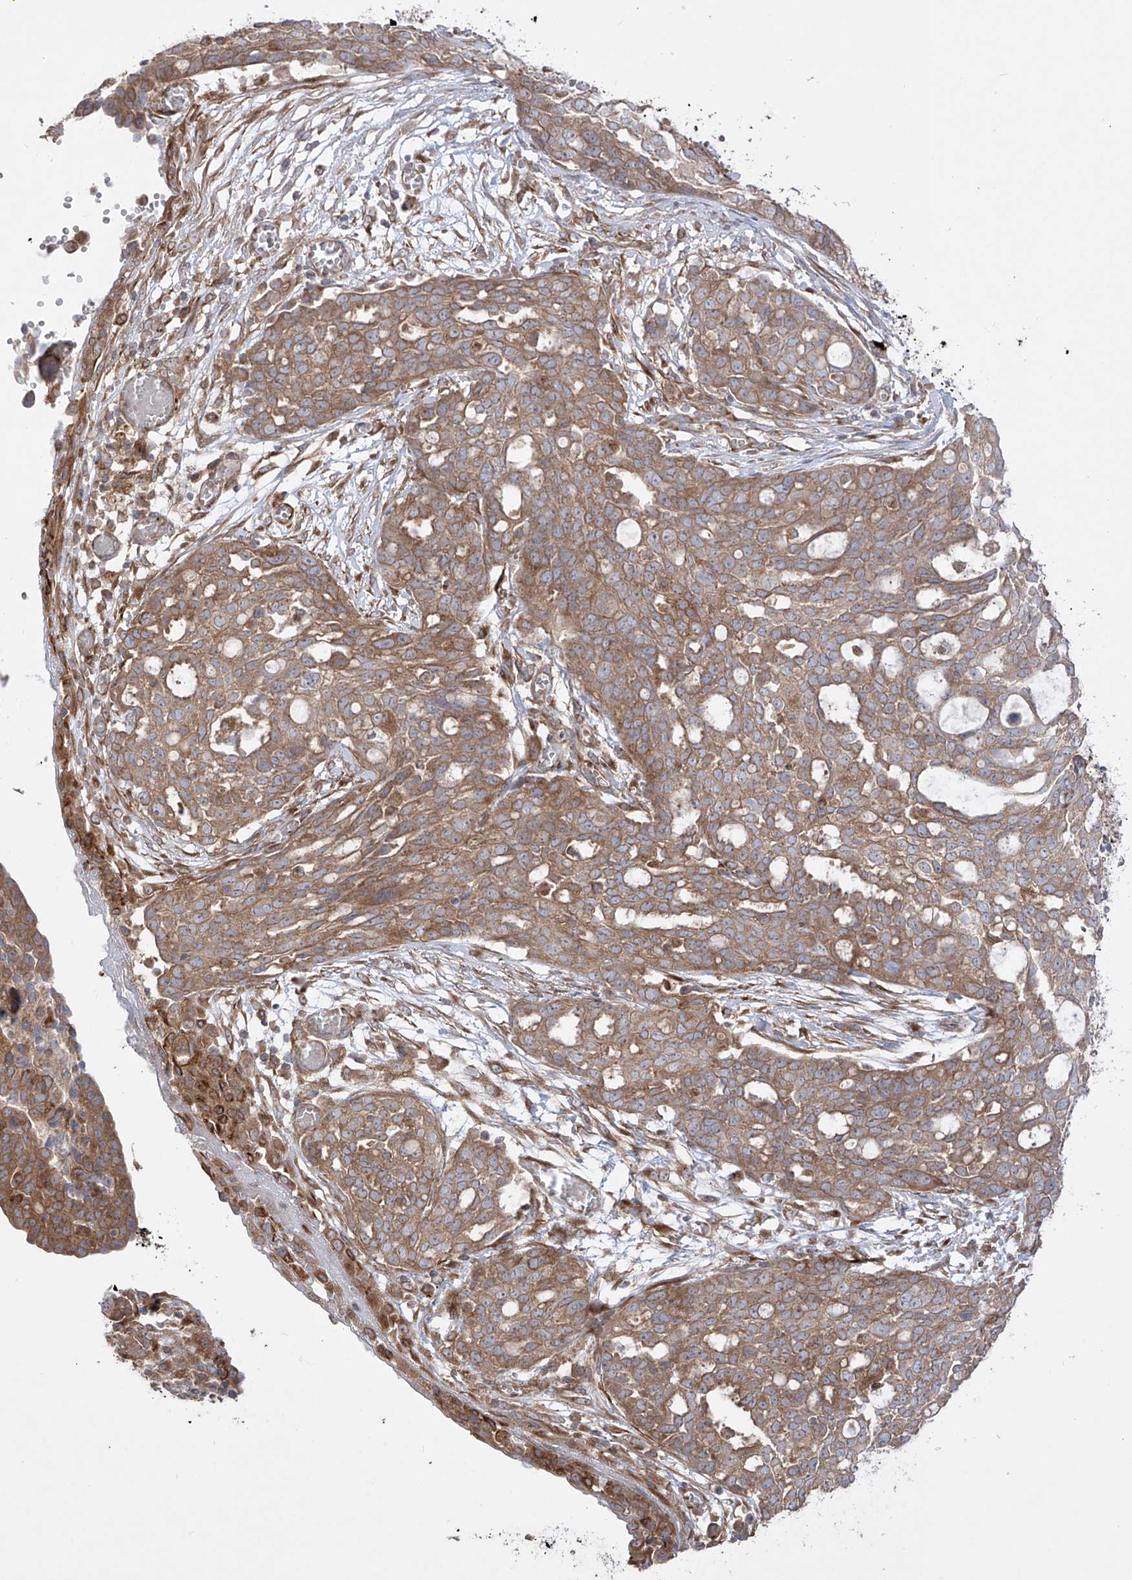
{"staining": {"intensity": "moderate", "quantity": ">75%", "location": "cytoplasmic/membranous"}, "tissue": "ovarian cancer", "cell_type": "Tumor cells", "image_type": "cancer", "snomed": [{"axis": "morphology", "description": "Cystadenocarcinoma, serous, NOS"}, {"axis": "topography", "description": "Soft tissue"}, {"axis": "topography", "description": "Ovary"}], "caption": "Ovarian serous cystadenocarcinoma tissue shows moderate cytoplasmic/membranous positivity in approximately >75% of tumor cells, visualized by immunohistochemistry.", "gene": "YKT6", "patient": {"sex": "female", "age": 57}}